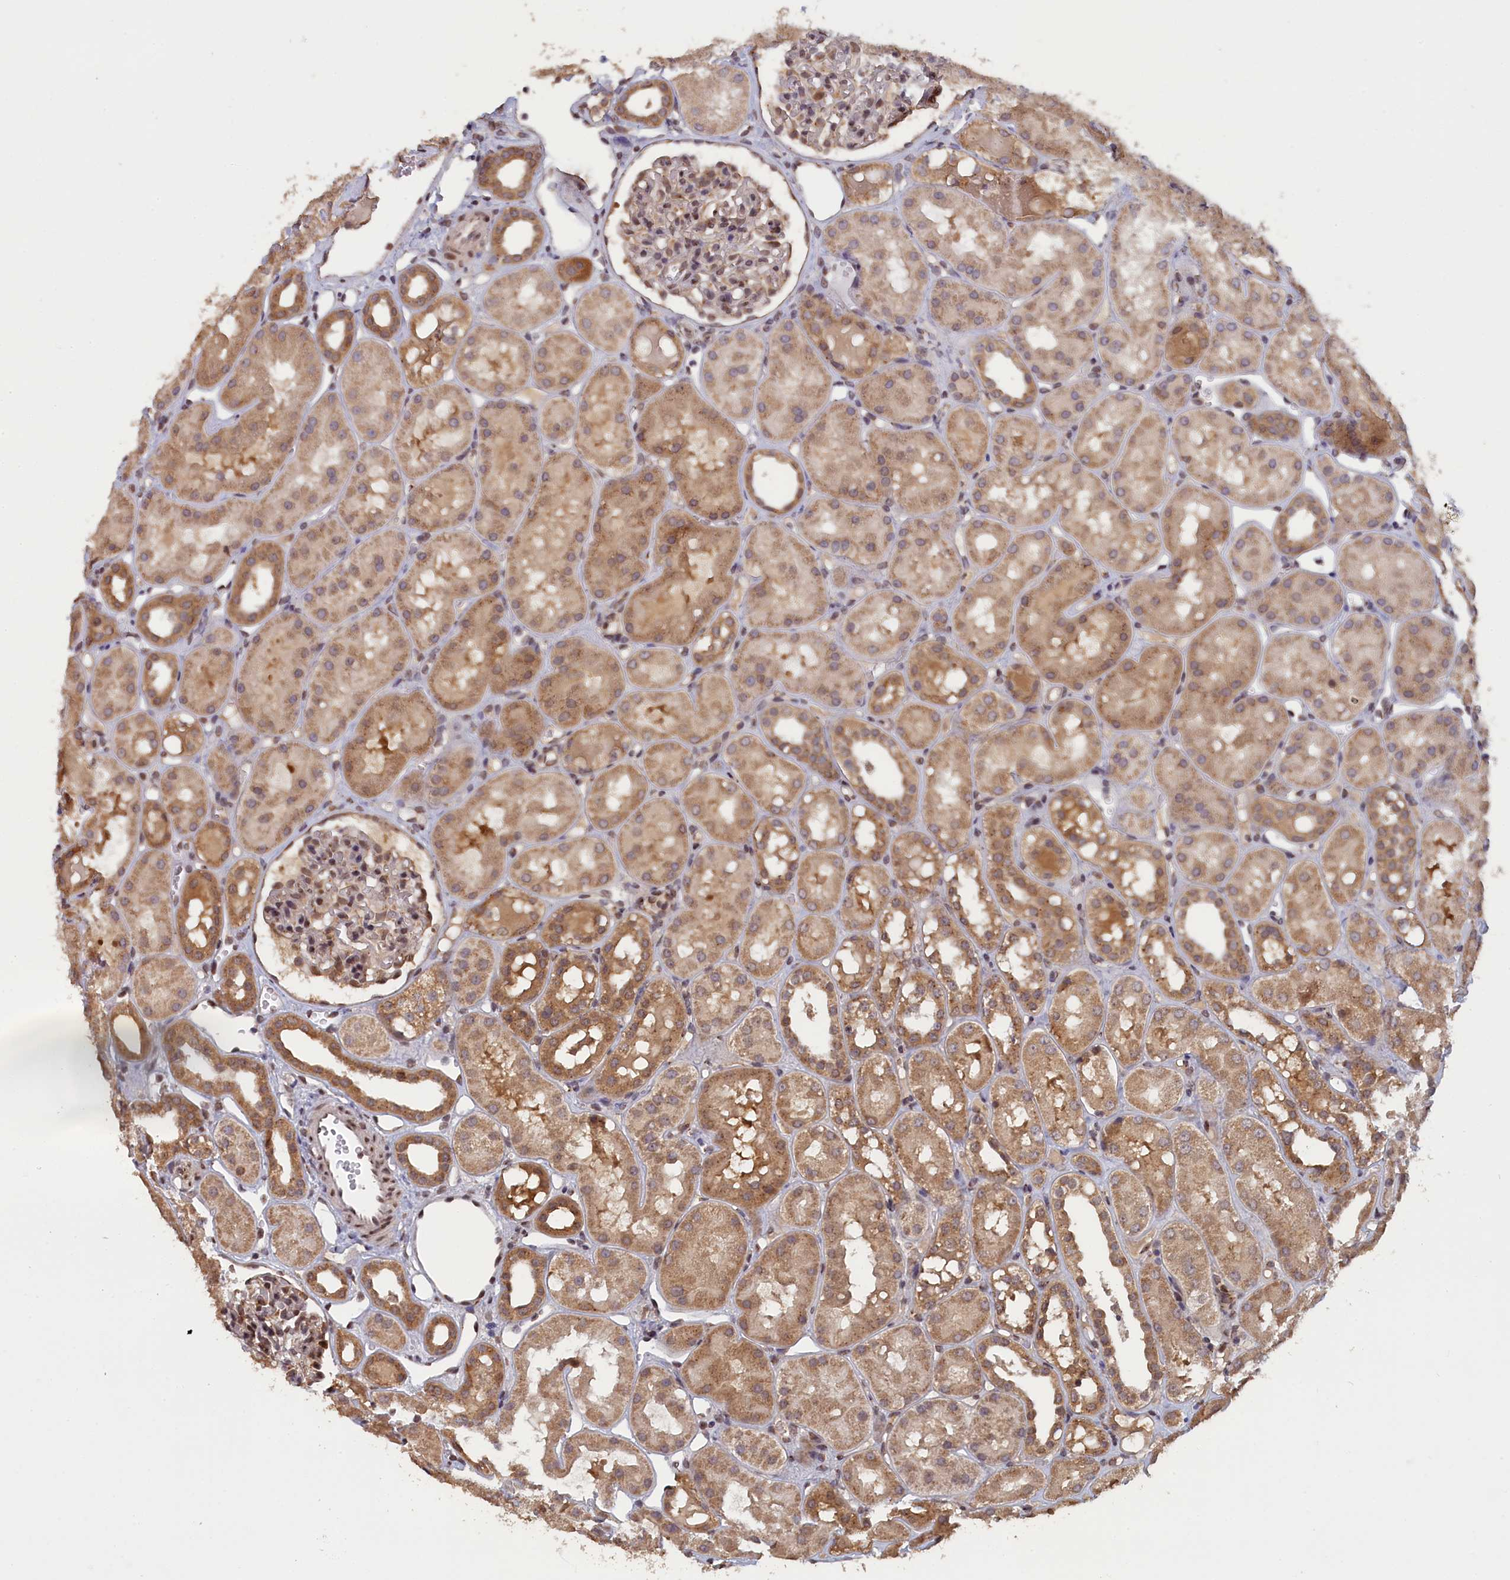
{"staining": {"intensity": "moderate", "quantity": "25%-75%", "location": "nuclear"}, "tissue": "kidney", "cell_type": "Cells in glomeruli", "image_type": "normal", "snomed": [{"axis": "morphology", "description": "Normal tissue, NOS"}, {"axis": "topography", "description": "Kidney"}], "caption": "Immunohistochemistry photomicrograph of normal human kidney stained for a protein (brown), which demonstrates medium levels of moderate nuclear staining in about 25%-75% of cells in glomeruli.", "gene": "PIGQ", "patient": {"sex": "male", "age": 16}}